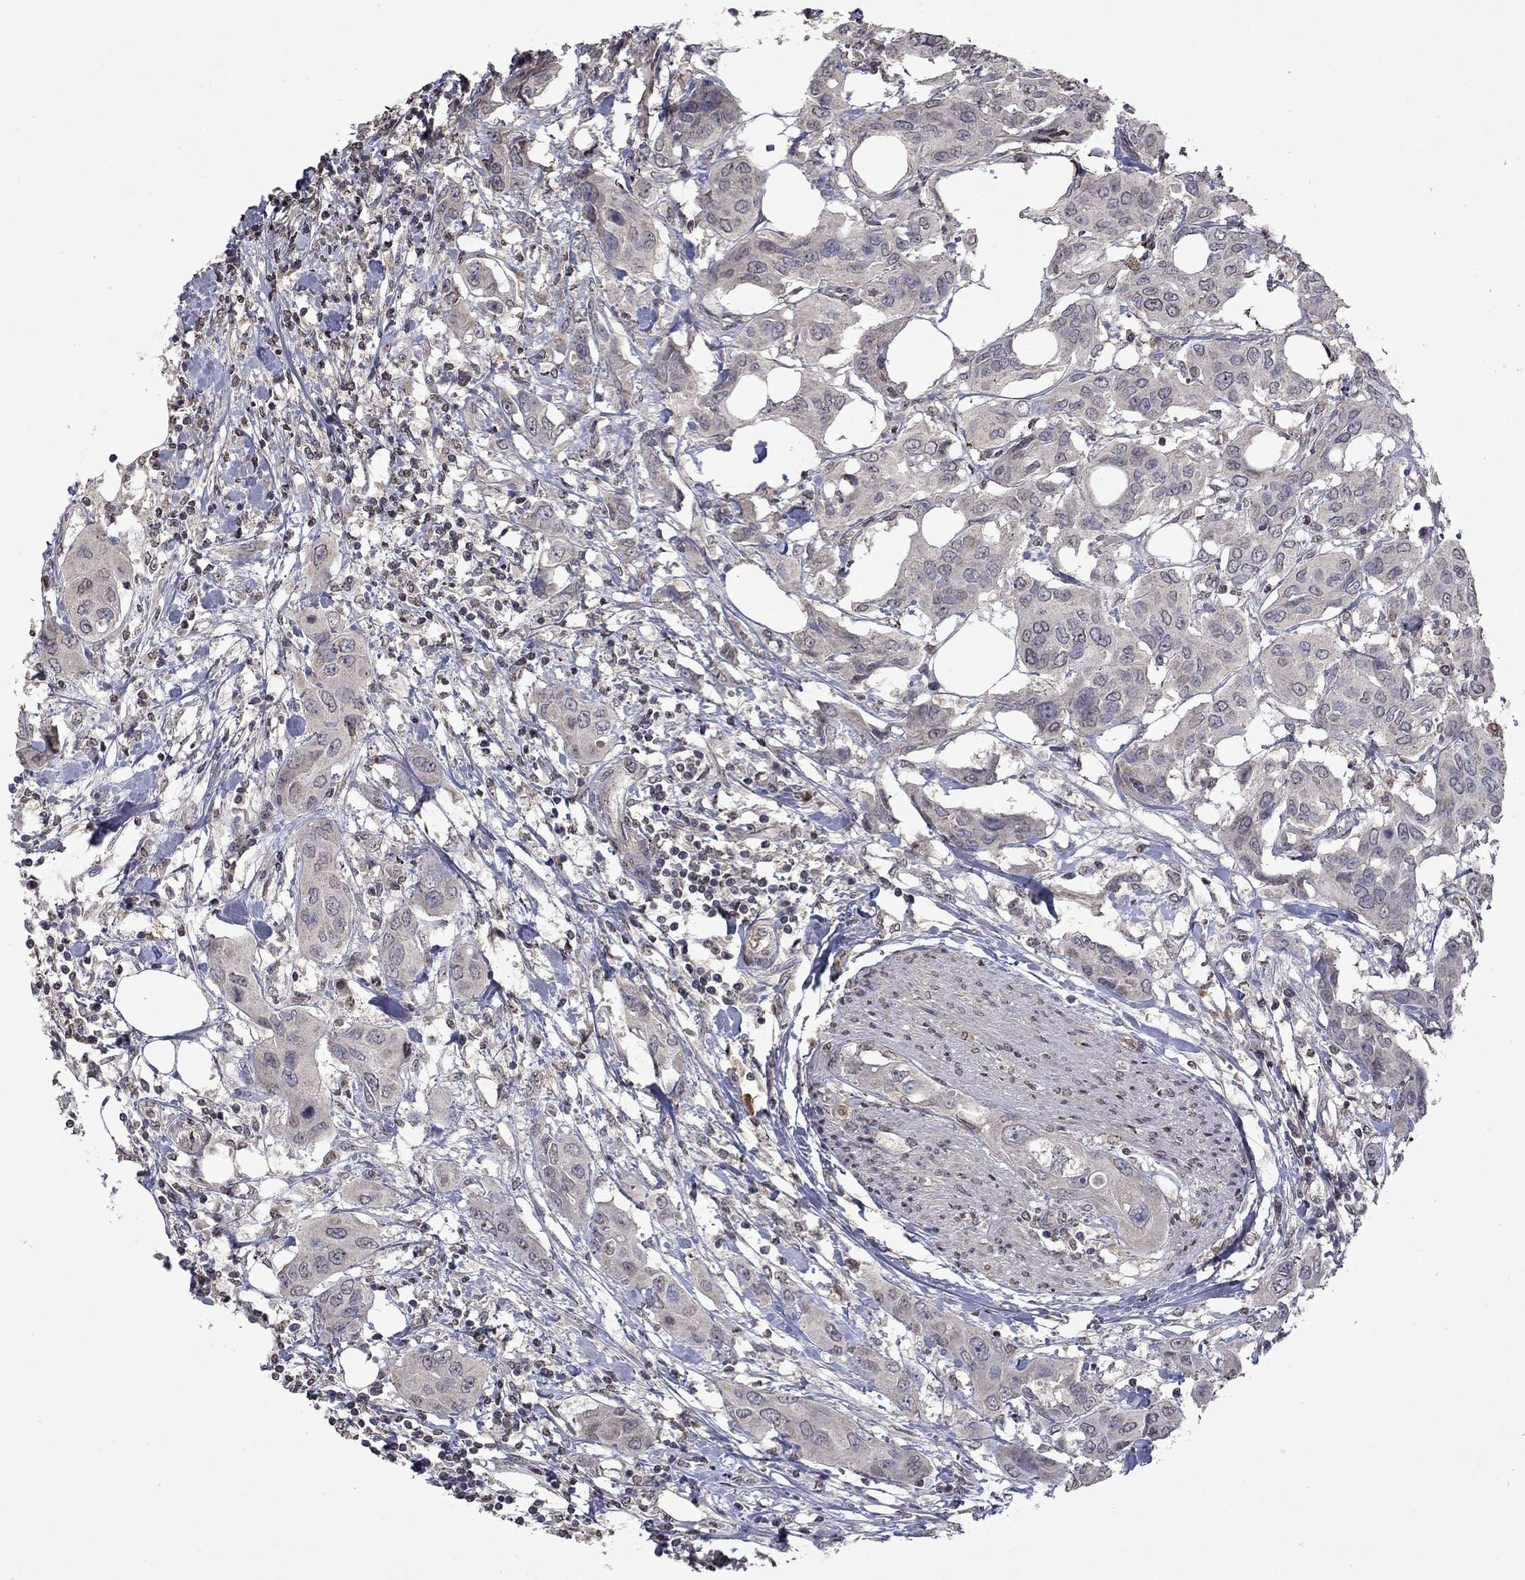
{"staining": {"intensity": "negative", "quantity": "none", "location": "none"}, "tissue": "urothelial cancer", "cell_type": "Tumor cells", "image_type": "cancer", "snomed": [{"axis": "morphology", "description": "Urothelial carcinoma, NOS"}, {"axis": "morphology", "description": "Urothelial carcinoma, High grade"}, {"axis": "topography", "description": "Urinary bladder"}], "caption": "Immunohistochemistry image of neoplastic tissue: human urothelial cancer stained with DAB reveals no significant protein expression in tumor cells.", "gene": "TTC38", "patient": {"sex": "male", "age": 63}}